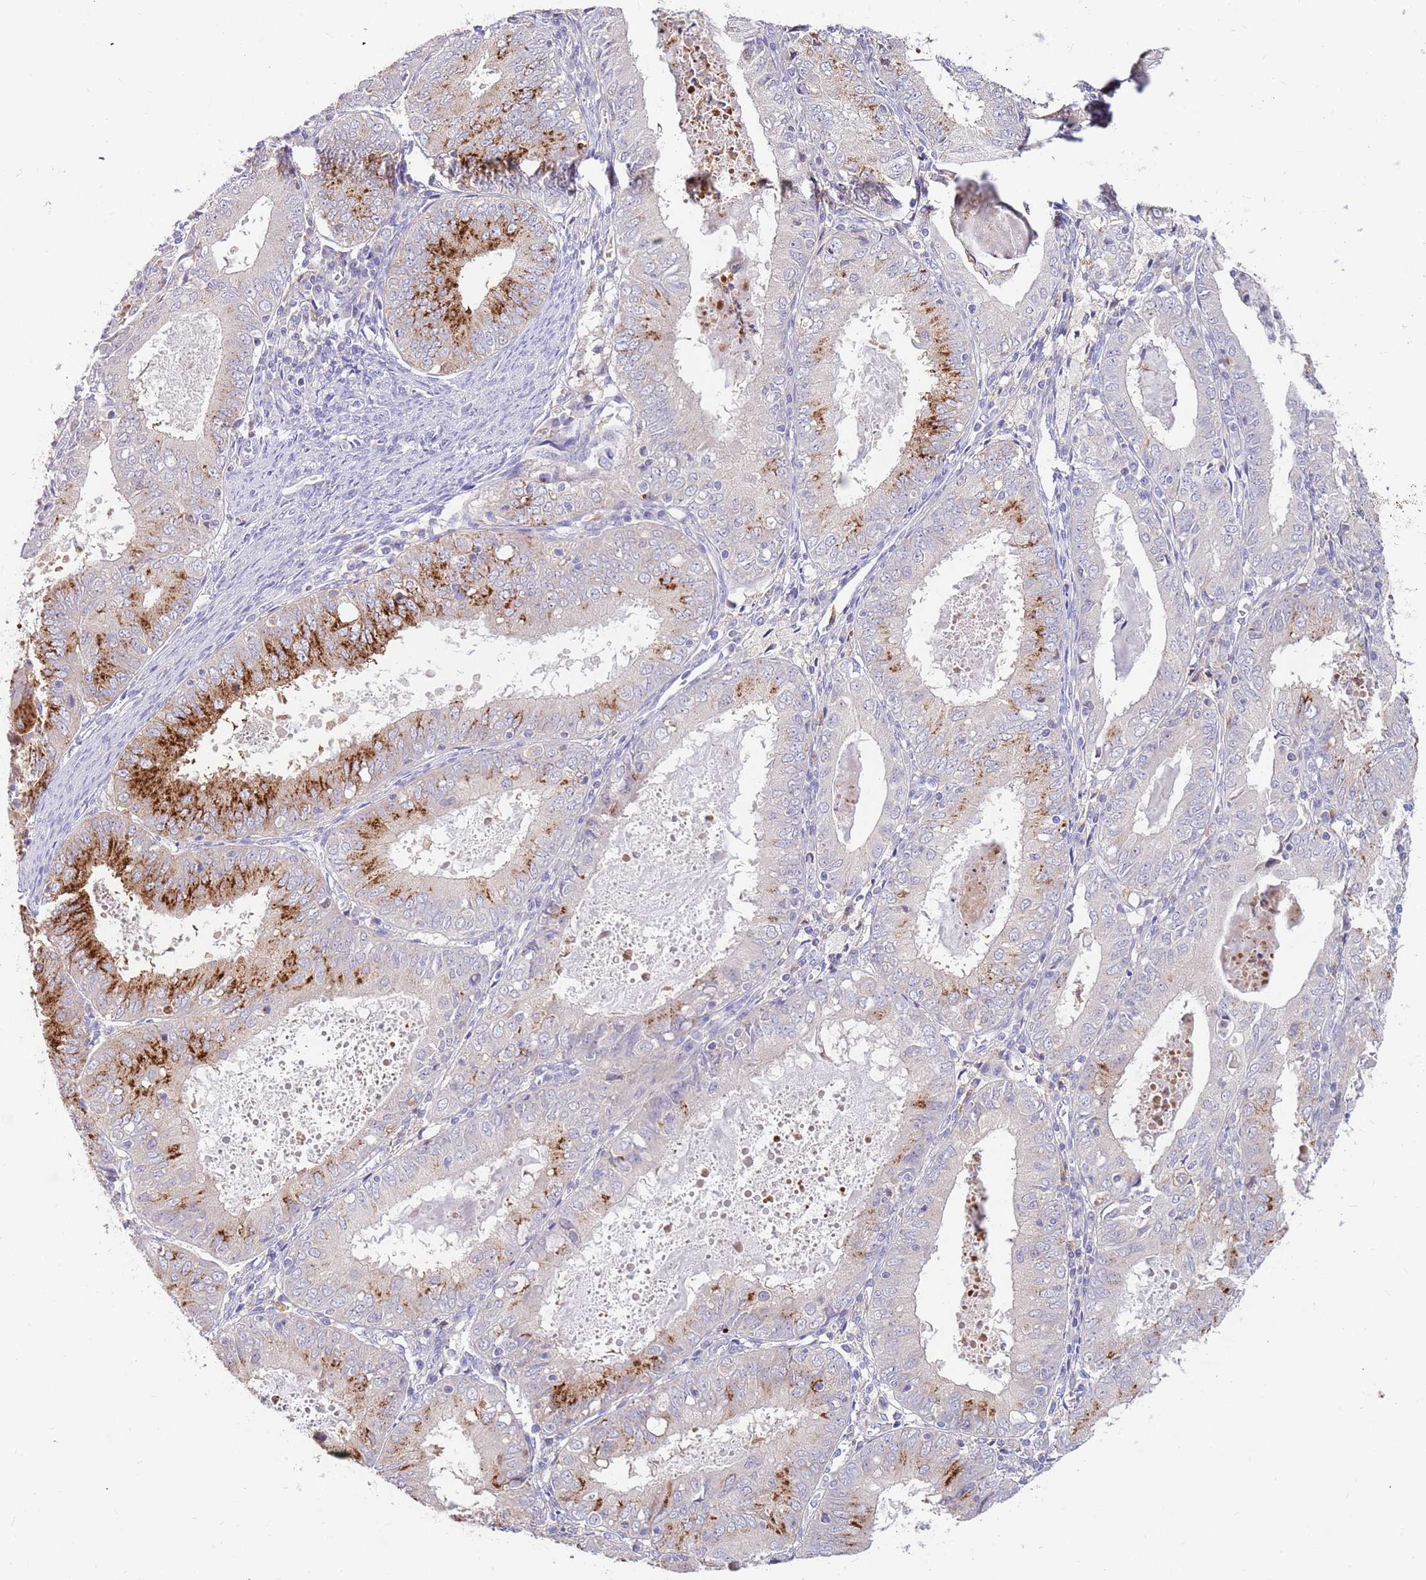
{"staining": {"intensity": "strong", "quantity": "25%-75%", "location": "cytoplasmic/membranous"}, "tissue": "endometrial cancer", "cell_type": "Tumor cells", "image_type": "cancer", "snomed": [{"axis": "morphology", "description": "Adenocarcinoma, NOS"}, {"axis": "topography", "description": "Endometrium"}], "caption": "Protein analysis of endometrial cancer (adenocarcinoma) tissue demonstrates strong cytoplasmic/membranous staining in approximately 25%-75% of tumor cells.", "gene": "BORCS5", "patient": {"sex": "female", "age": 57}}